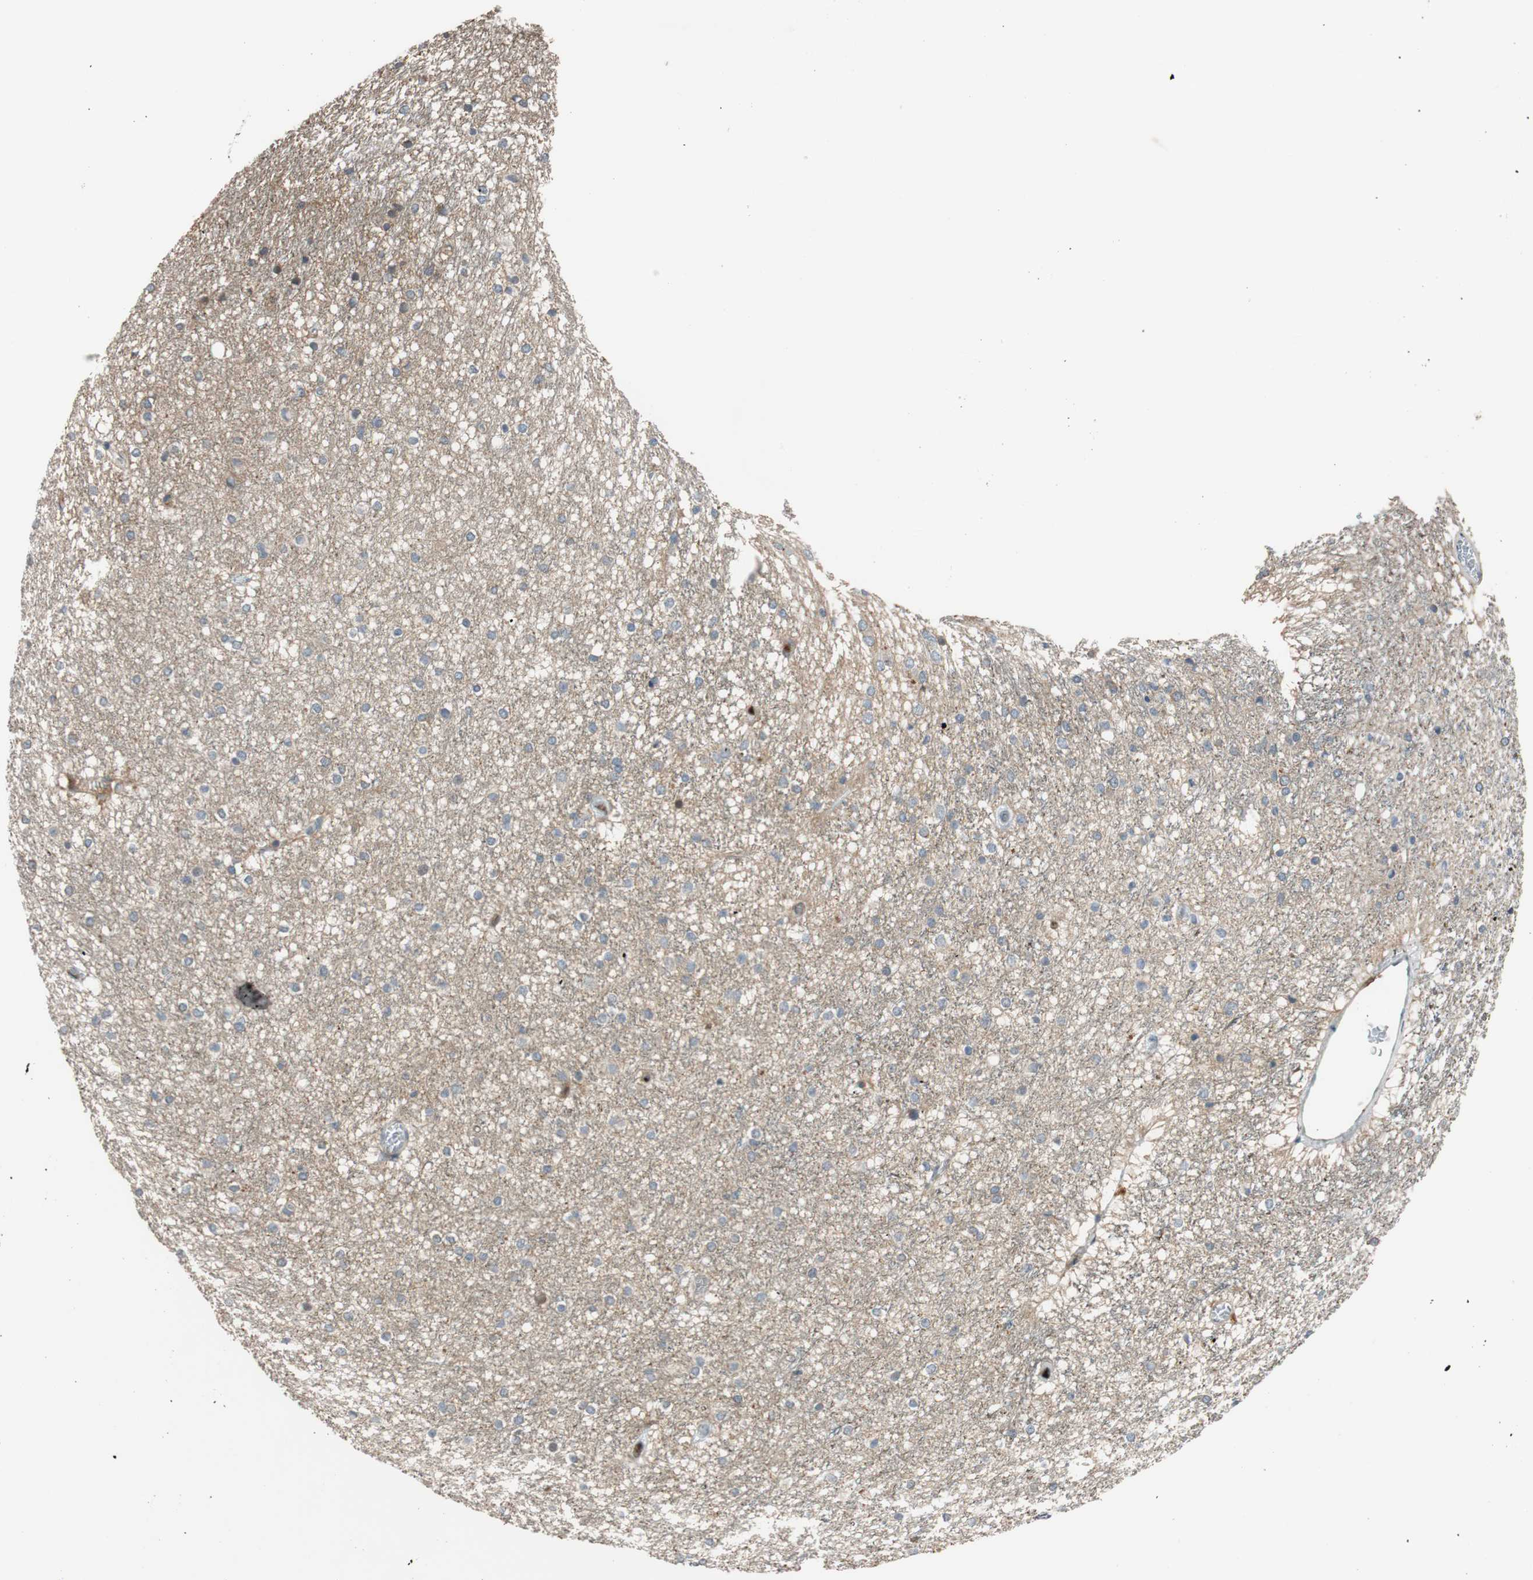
{"staining": {"intensity": "negative", "quantity": "none", "location": "none"}, "tissue": "caudate", "cell_type": "Glial cells", "image_type": "normal", "snomed": [{"axis": "morphology", "description": "Normal tissue, NOS"}, {"axis": "topography", "description": "Lateral ventricle wall"}], "caption": "Immunohistochemical staining of normal caudate displays no significant positivity in glial cells.", "gene": "C4A", "patient": {"sex": "female", "age": 19}}